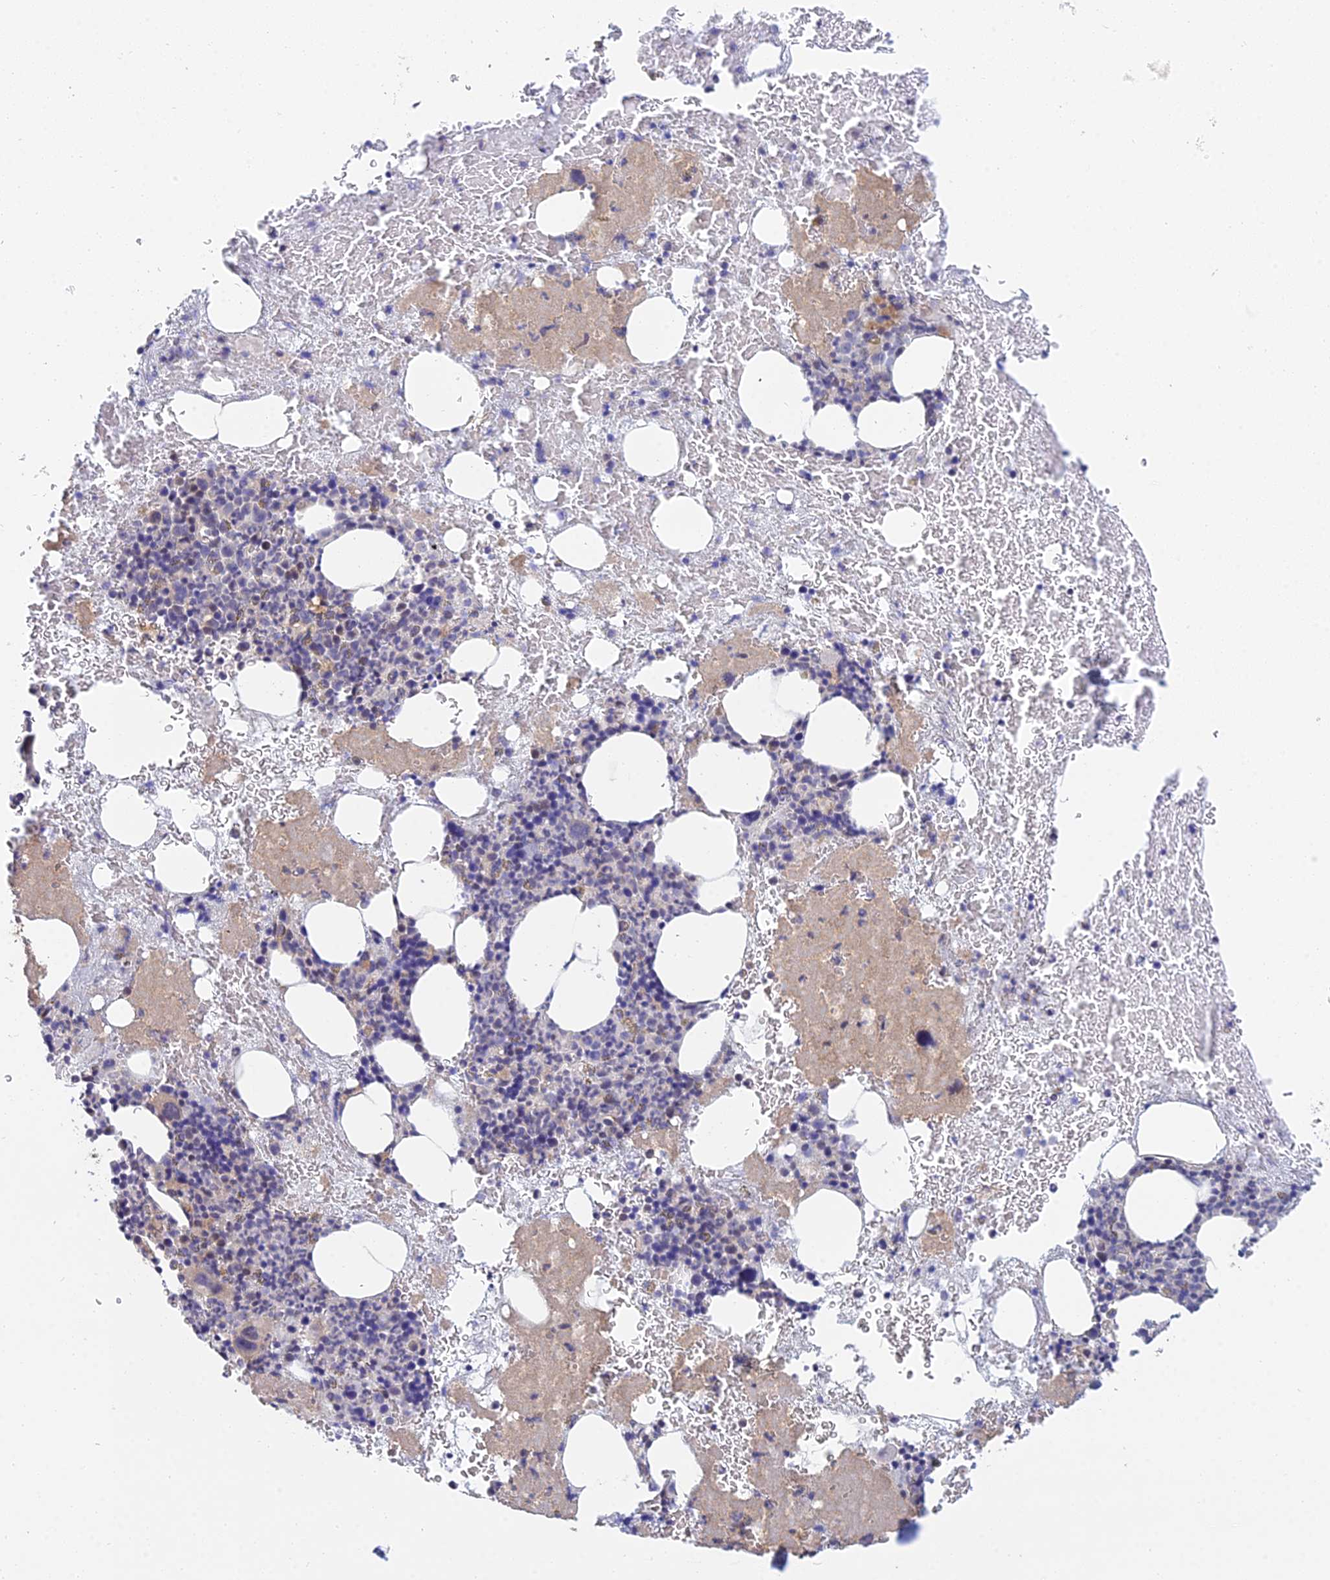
{"staining": {"intensity": "negative", "quantity": "none", "location": "none"}, "tissue": "bone marrow", "cell_type": "Hematopoietic cells", "image_type": "normal", "snomed": [{"axis": "morphology", "description": "Normal tissue, NOS"}, {"axis": "topography", "description": "Bone marrow"}], "caption": "DAB immunohistochemical staining of normal bone marrow exhibits no significant expression in hematopoietic cells. (Immunohistochemistry, brightfield microscopy, high magnification).", "gene": "METTL26", "patient": {"sex": "male", "age": 53}}